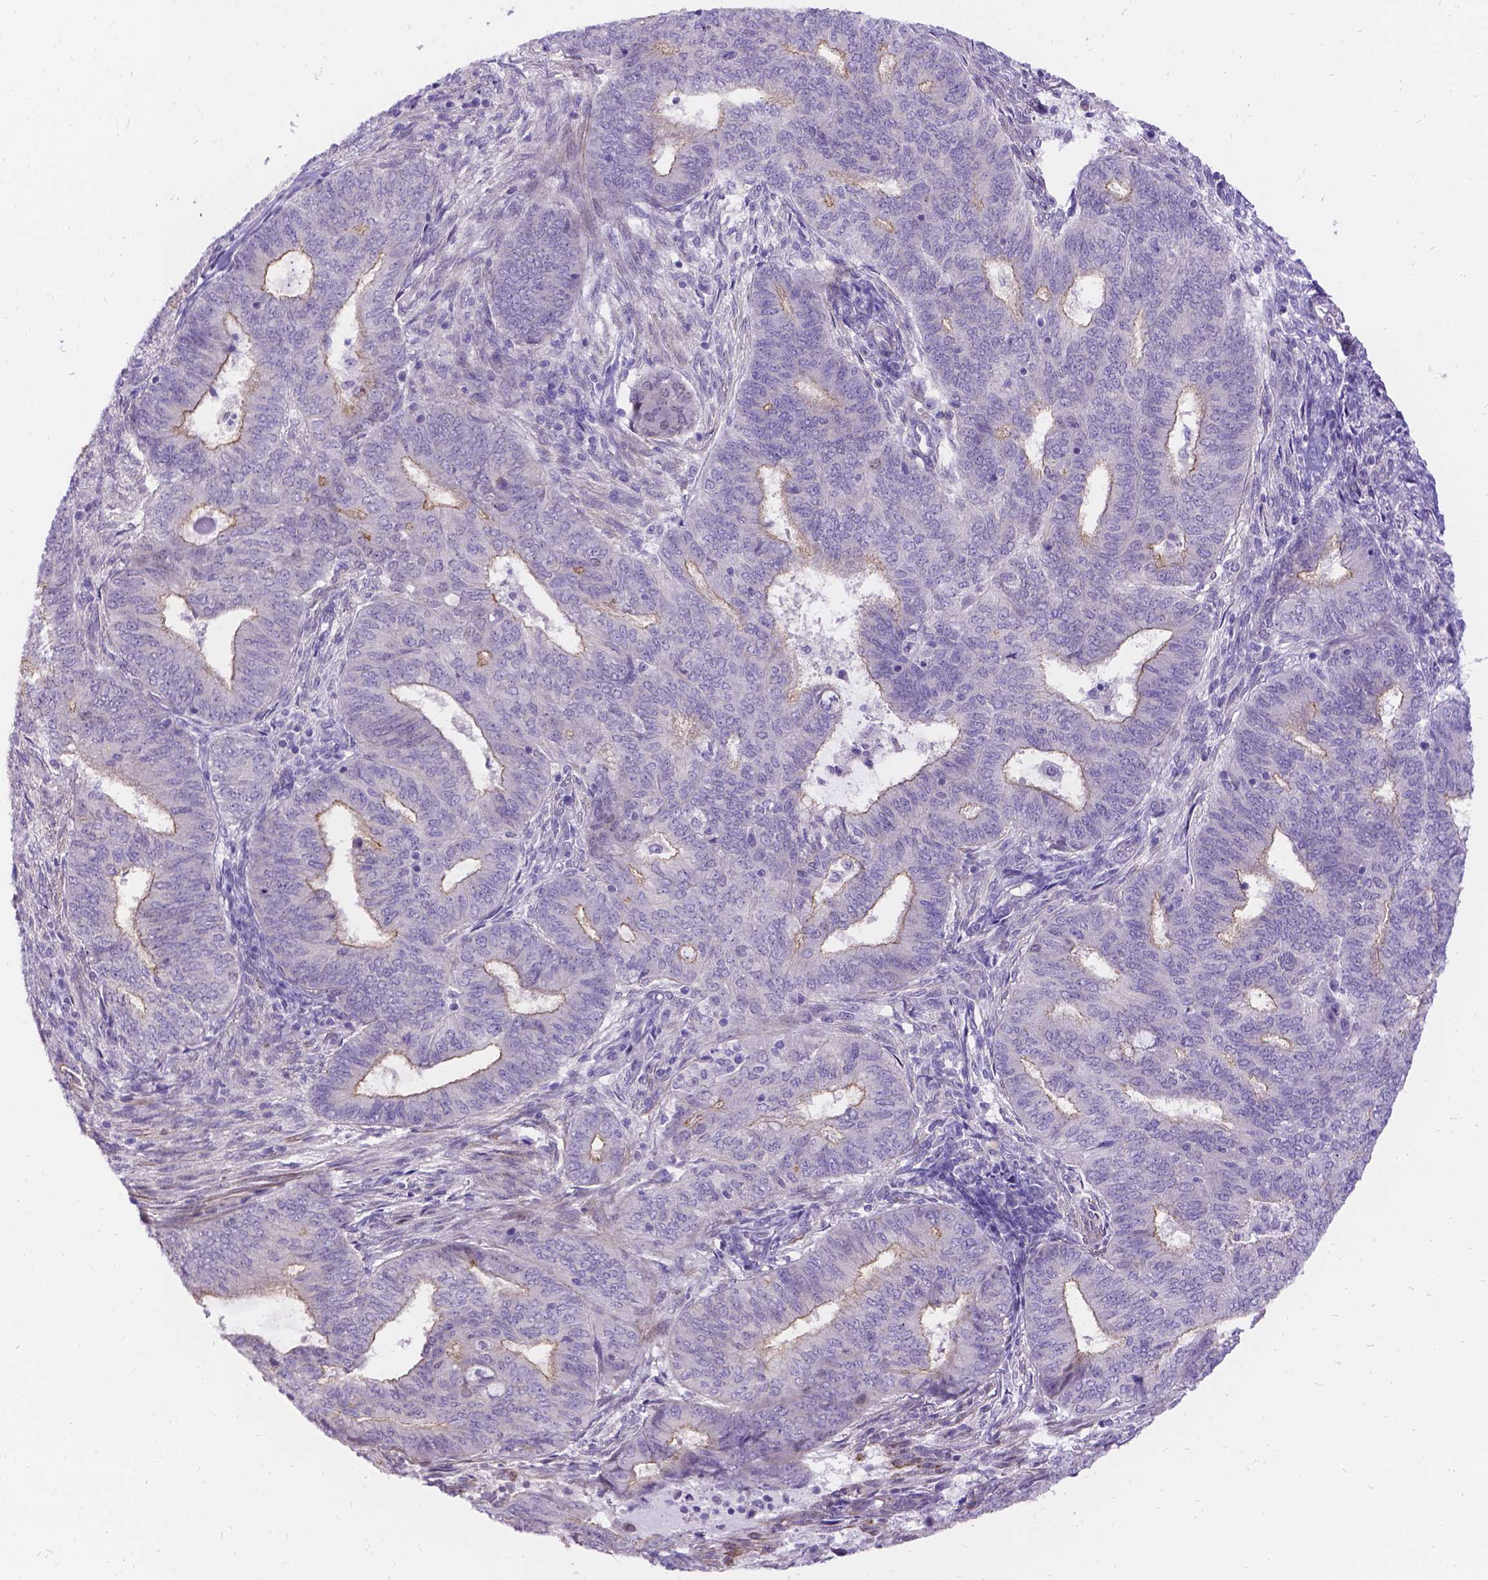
{"staining": {"intensity": "weak", "quantity": "<25%", "location": "cytoplasmic/membranous"}, "tissue": "endometrial cancer", "cell_type": "Tumor cells", "image_type": "cancer", "snomed": [{"axis": "morphology", "description": "Adenocarcinoma, NOS"}, {"axis": "topography", "description": "Endometrium"}], "caption": "The micrograph exhibits no staining of tumor cells in adenocarcinoma (endometrial).", "gene": "PALS1", "patient": {"sex": "female", "age": 62}}